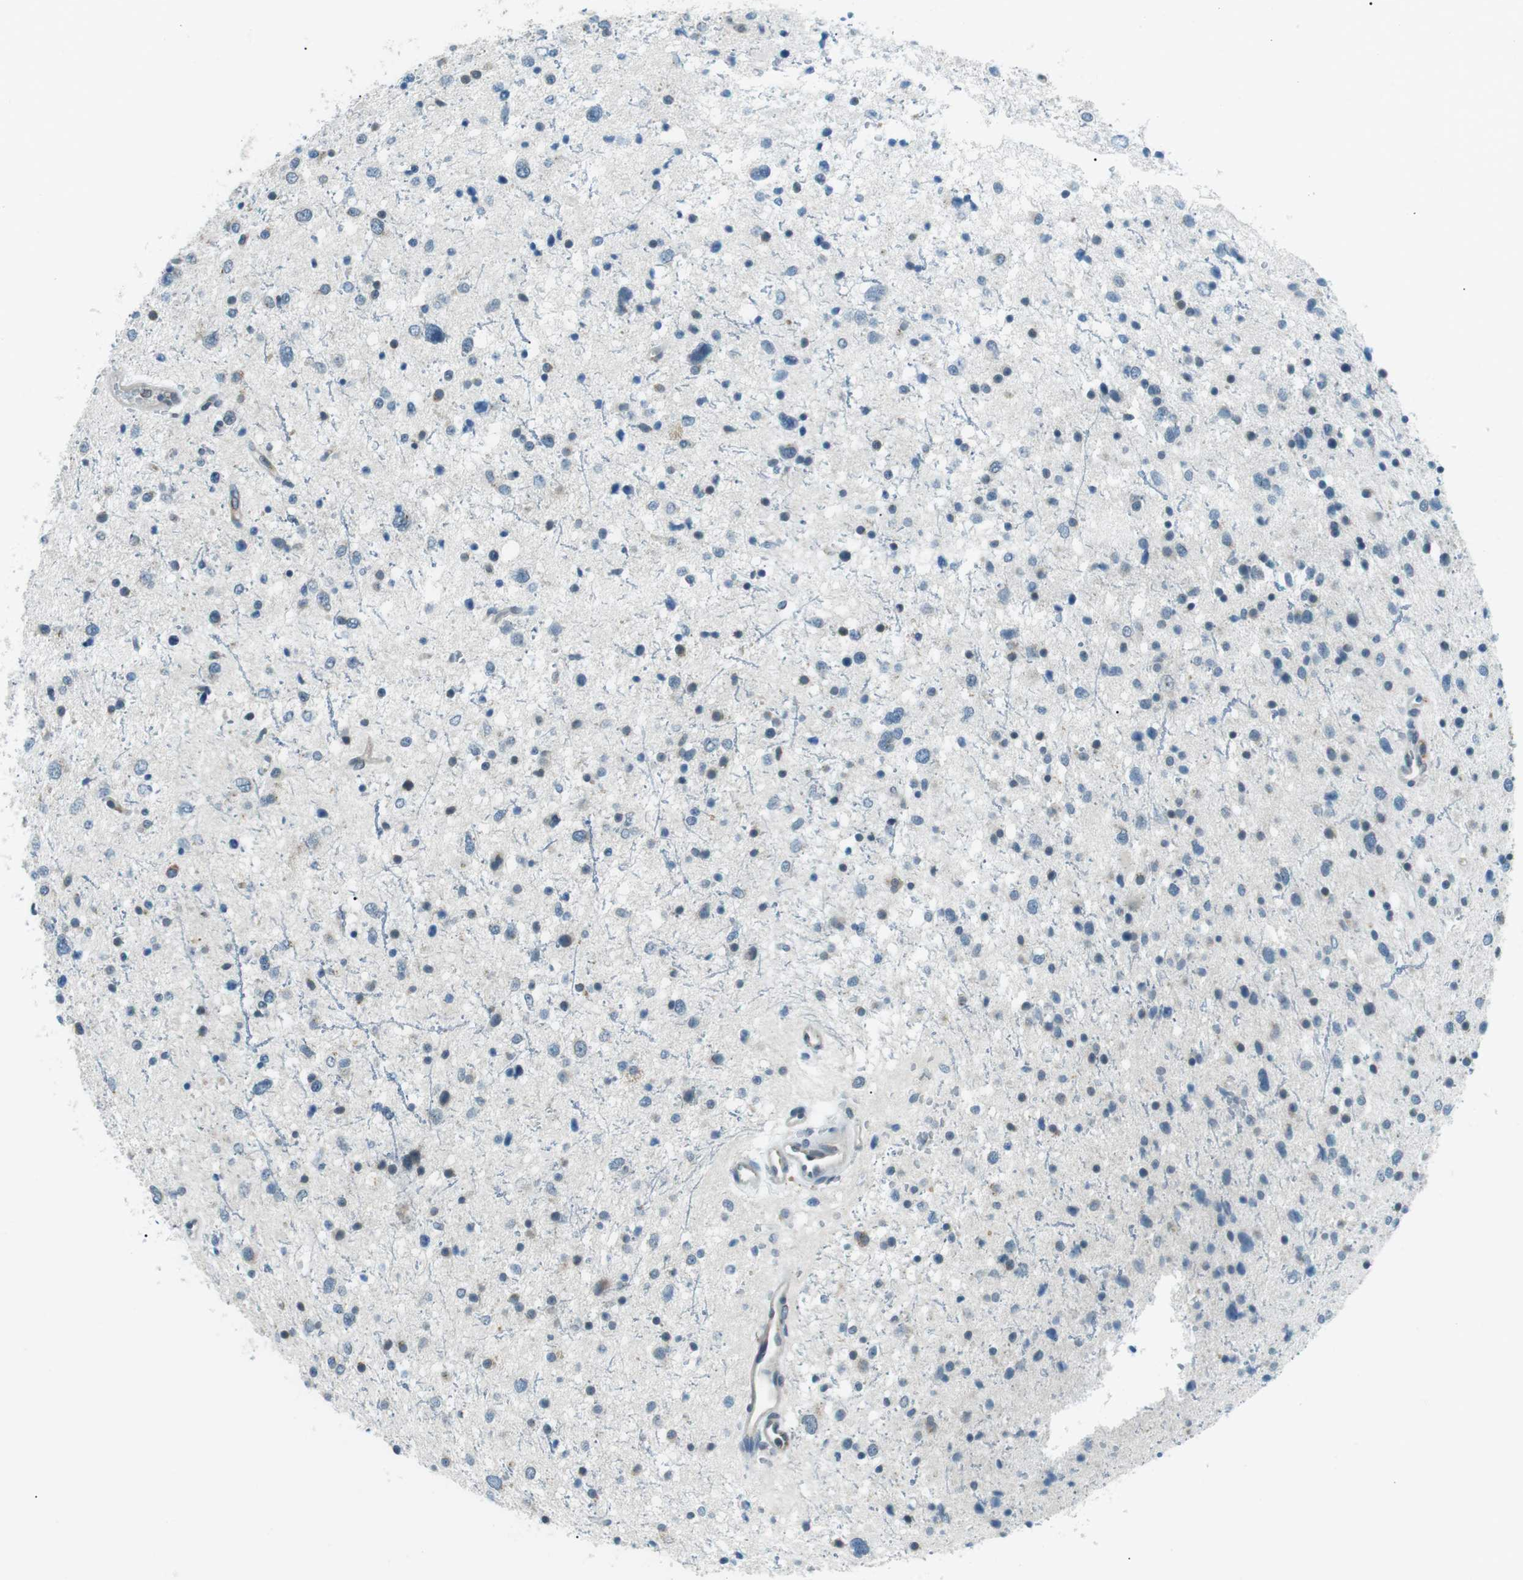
{"staining": {"intensity": "weak", "quantity": "<25%", "location": "cytoplasmic/membranous"}, "tissue": "glioma", "cell_type": "Tumor cells", "image_type": "cancer", "snomed": [{"axis": "morphology", "description": "Glioma, malignant, Low grade"}, {"axis": "topography", "description": "Brain"}], "caption": "Photomicrograph shows no protein staining in tumor cells of low-grade glioma (malignant) tissue.", "gene": "SERPINB2", "patient": {"sex": "female", "age": 37}}